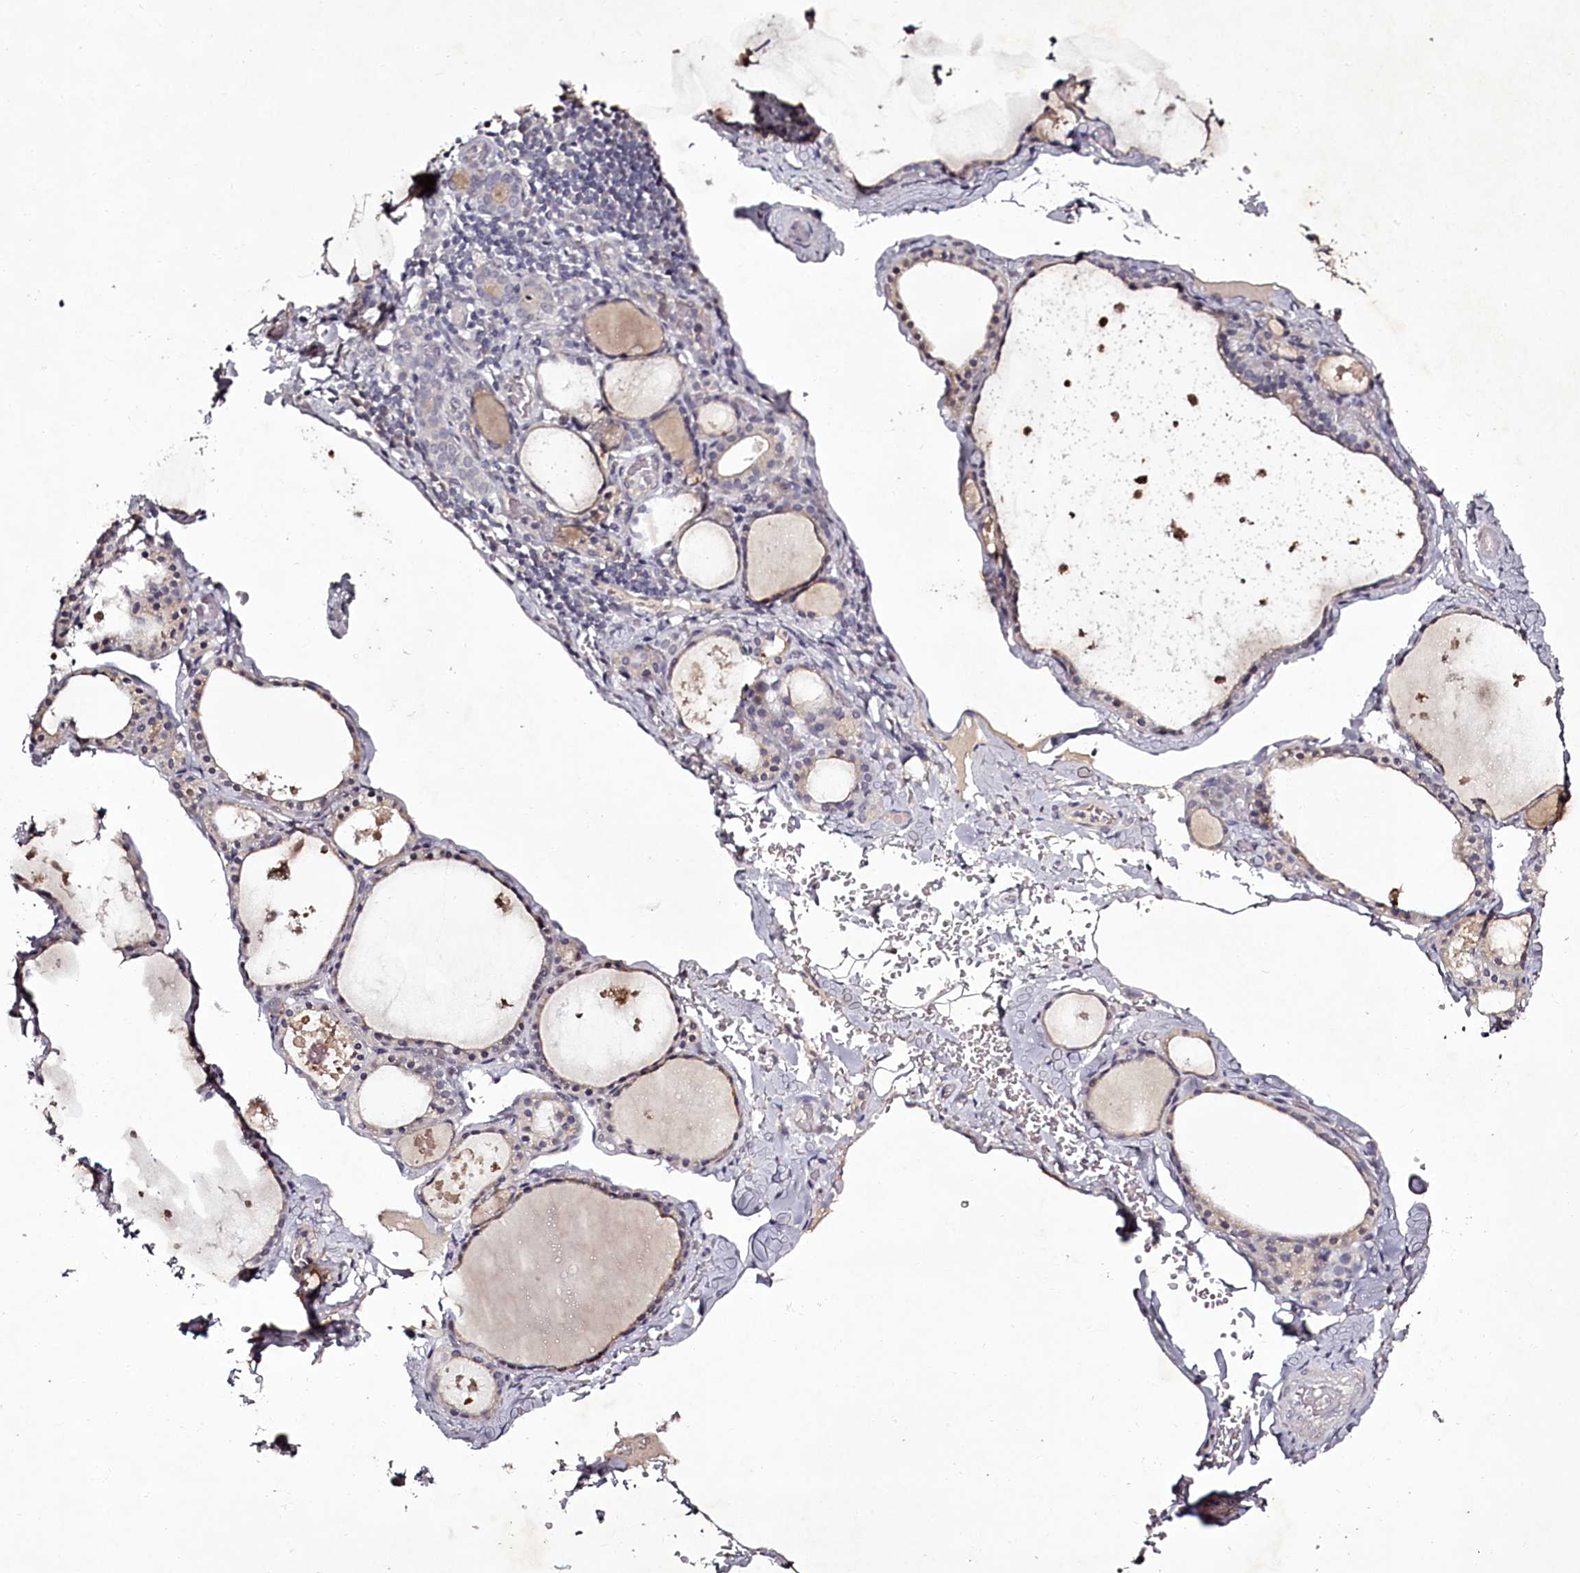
{"staining": {"intensity": "moderate", "quantity": "<25%", "location": "cytoplasmic/membranous"}, "tissue": "thyroid gland", "cell_type": "Glandular cells", "image_type": "normal", "snomed": [{"axis": "morphology", "description": "Normal tissue, NOS"}, {"axis": "topography", "description": "Thyroid gland"}], "caption": "Moderate cytoplasmic/membranous expression is present in about <25% of glandular cells in normal thyroid gland.", "gene": "RBMXL2", "patient": {"sex": "male", "age": 56}}